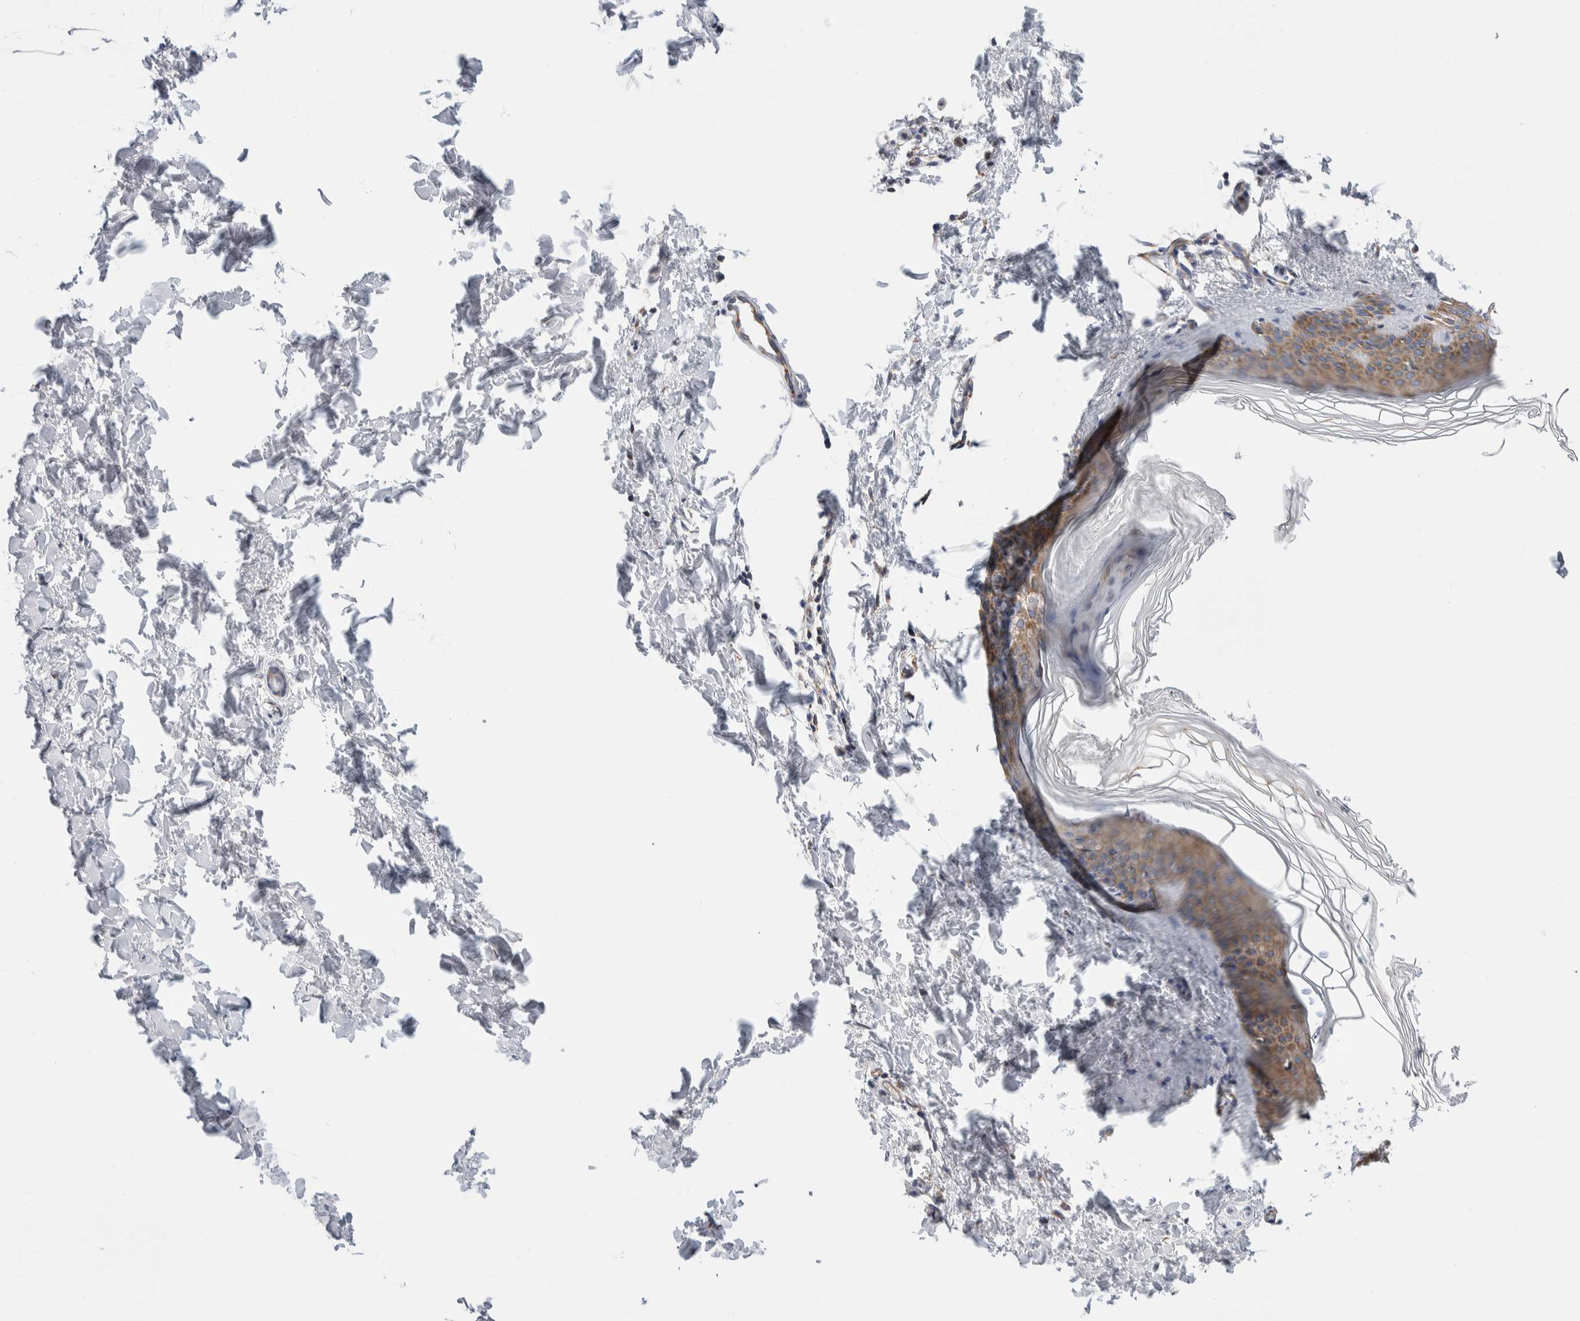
{"staining": {"intensity": "negative", "quantity": "none", "location": "none"}, "tissue": "skin", "cell_type": "Fibroblasts", "image_type": "normal", "snomed": [{"axis": "morphology", "description": "Normal tissue, NOS"}, {"axis": "topography", "description": "Skin"}], "caption": "This is an immunohistochemistry photomicrograph of normal skin. There is no expression in fibroblasts.", "gene": "RACK1", "patient": {"sex": "female", "age": 27}}